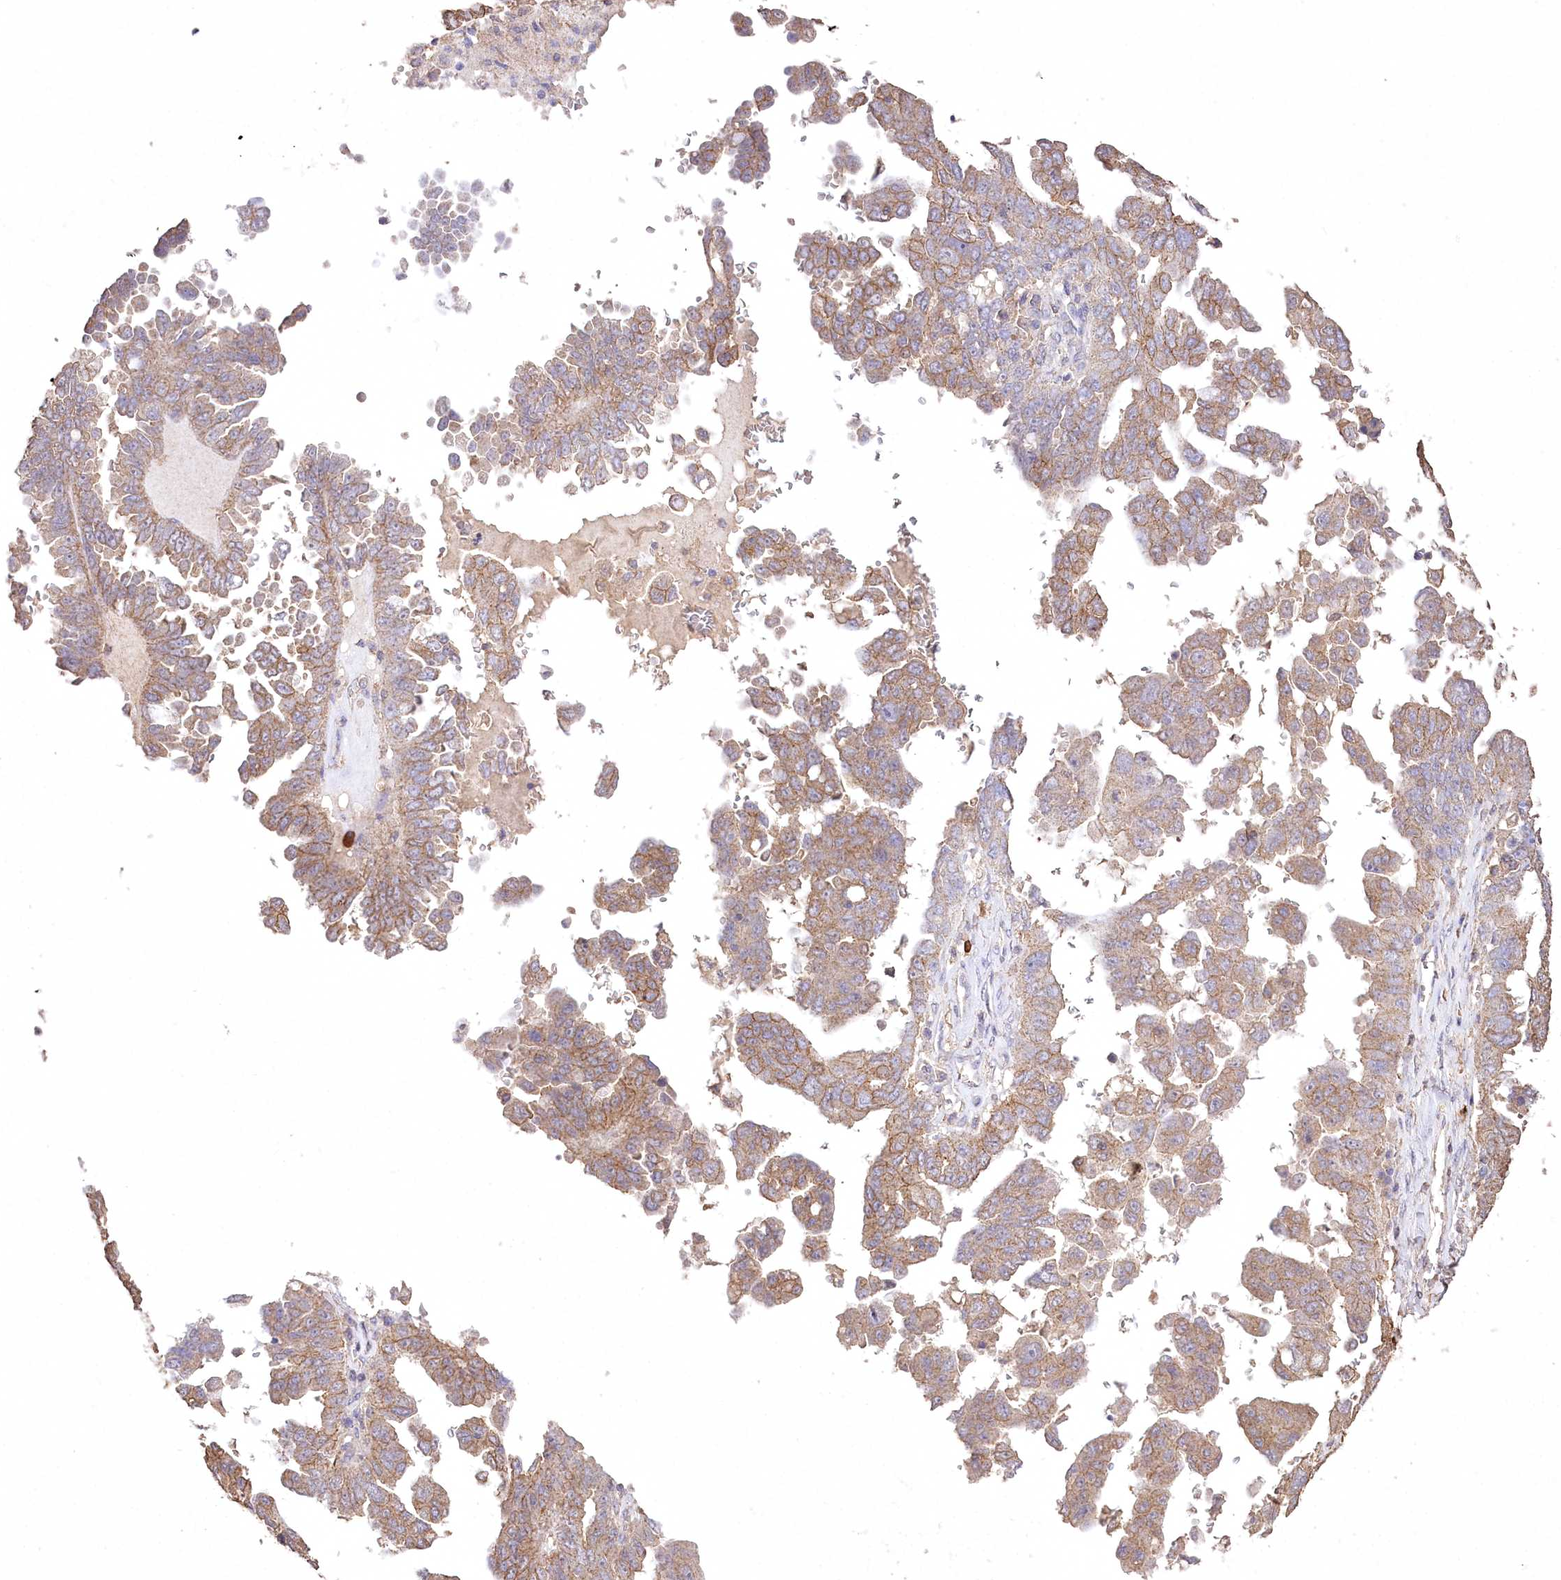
{"staining": {"intensity": "moderate", "quantity": "25%-75%", "location": "cytoplasmic/membranous"}, "tissue": "ovarian cancer", "cell_type": "Tumor cells", "image_type": "cancer", "snomed": [{"axis": "morphology", "description": "Carcinoma, endometroid"}, {"axis": "topography", "description": "Ovary"}], "caption": "A brown stain labels moderate cytoplasmic/membranous expression of a protein in human ovarian endometroid carcinoma tumor cells.", "gene": "IREB2", "patient": {"sex": "female", "age": 62}}